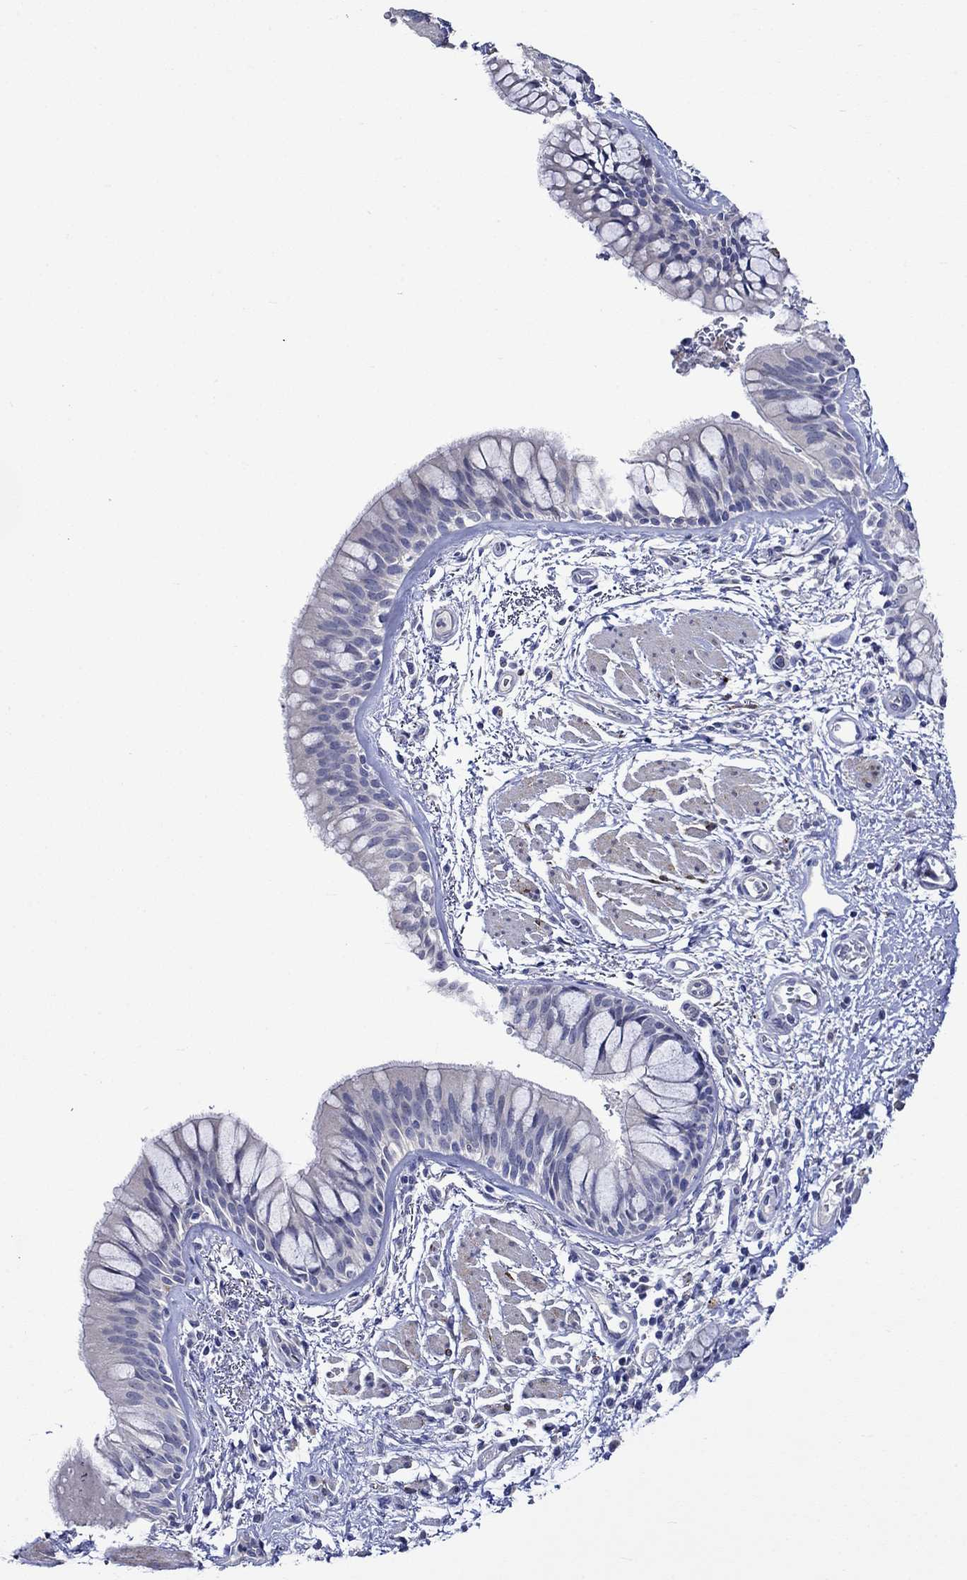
{"staining": {"intensity": "negative", "quantity": "none", "location": "none"}, "tissue": "bronchus", "cell_type": "Respiratory epithelial cells", "image_type": "normal", "snomed": [{"axis": "morphology", "description": "Normal tissue, NOS"}, {"axis": "topography", "description": "Bronchus"}, {"axis": "topography", "description": "Lung"}], "caption": "The image reveals no significant staining in respiratory epithelial cells of bronchus.", "gene": "CRYAB", "patient": {"sex": "female", "age": 57}}